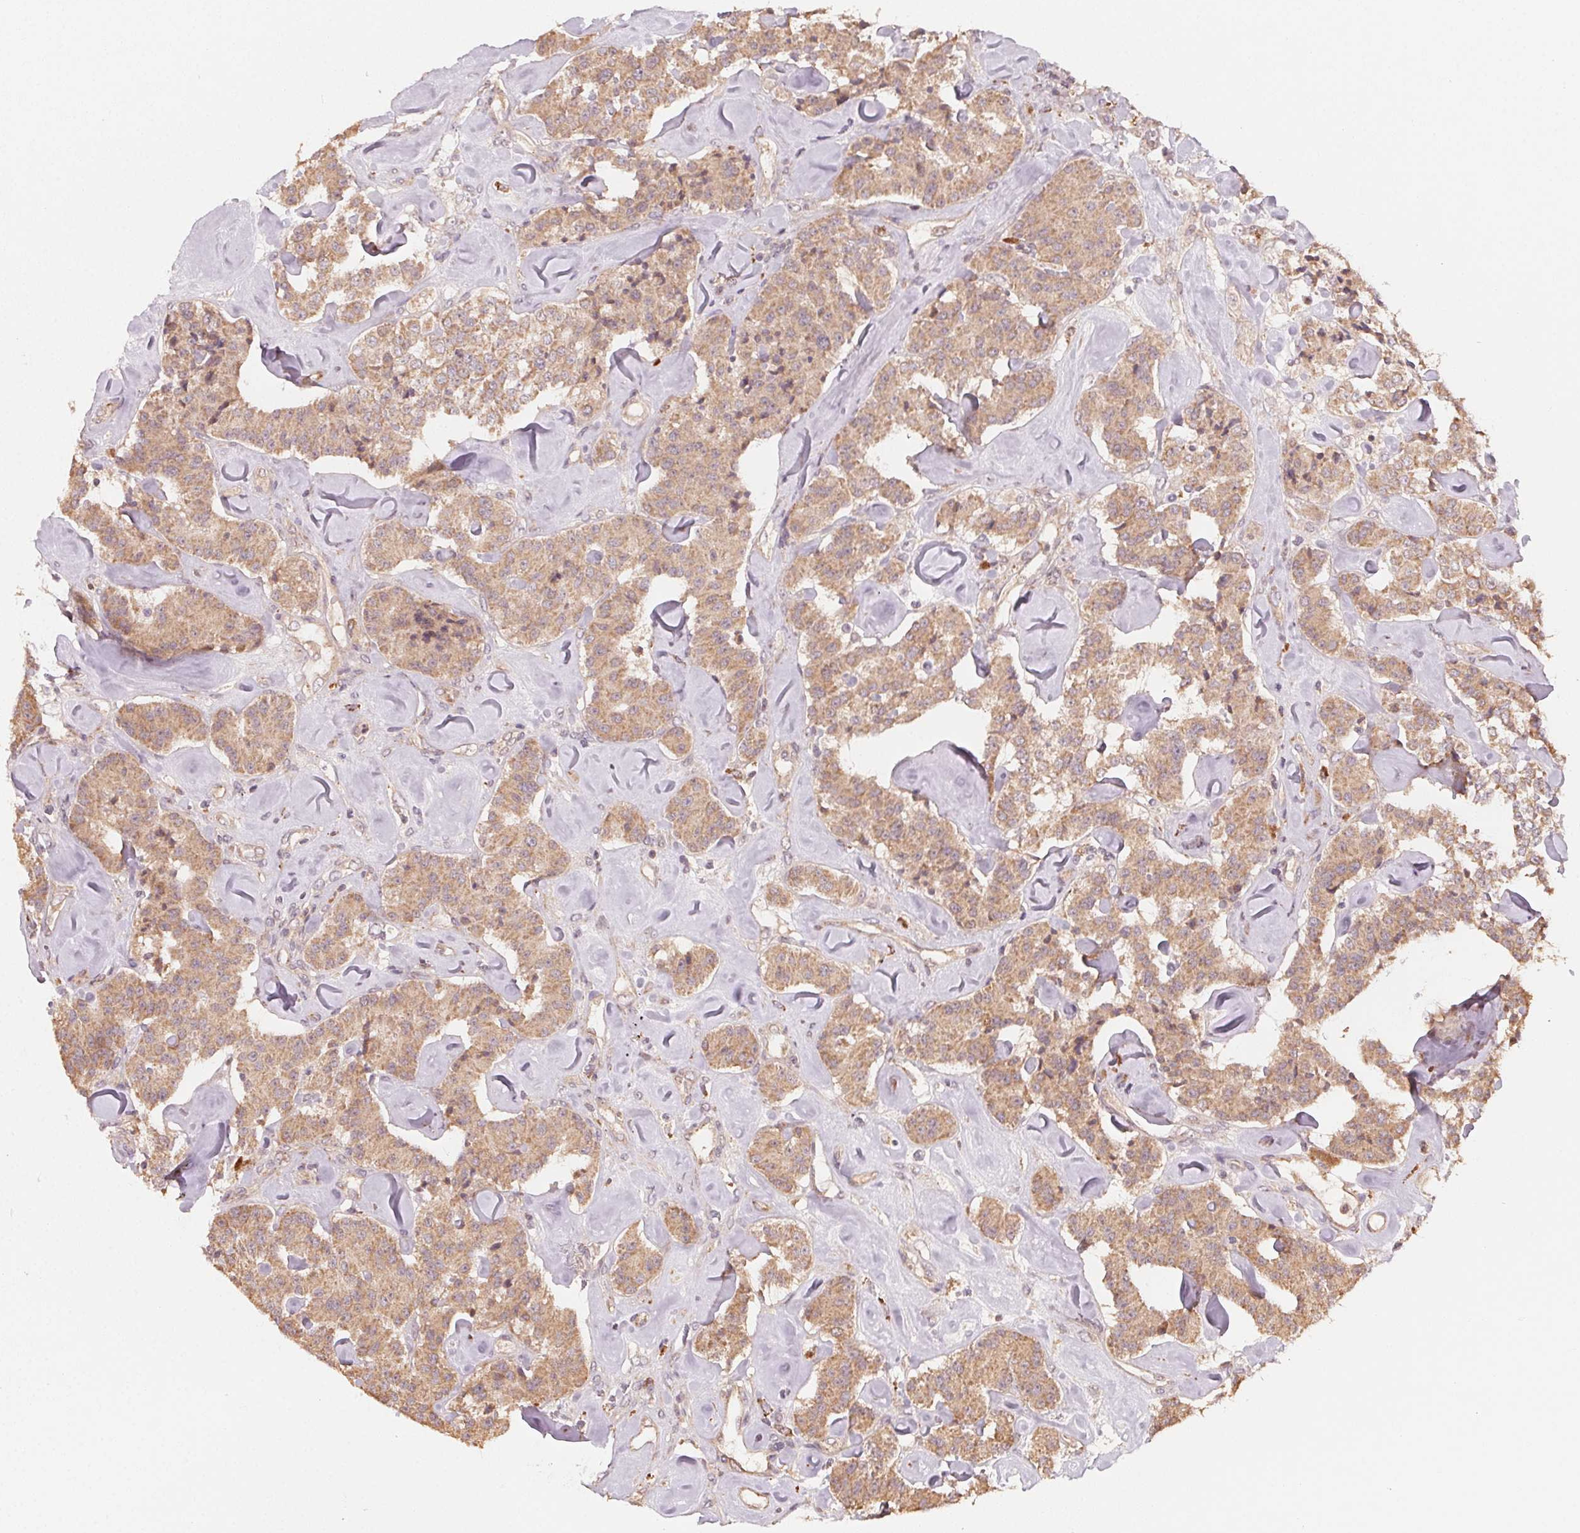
{"staining": {"intensity": "moderate", "quantity": ">75%", "location": "cytoplasmic/membranous"}, "tissue": "carcinoid", "cell_type": "Tumor cells", "image_type": "cancer", "snomed": [{"axis": "morphology", "description": "Carcinoid, malignant, NOS"}, {"axis": "topography", "description": "Pancreas"}], "caption": "Brown immunohistochemical staining in malignant carcinoid demonstrates moderate cytoplasmic/membranous positivity in approximately >75% of tumor cells.", "gene": "WBP2", "patient": {"sex": "male", "age": 41}}